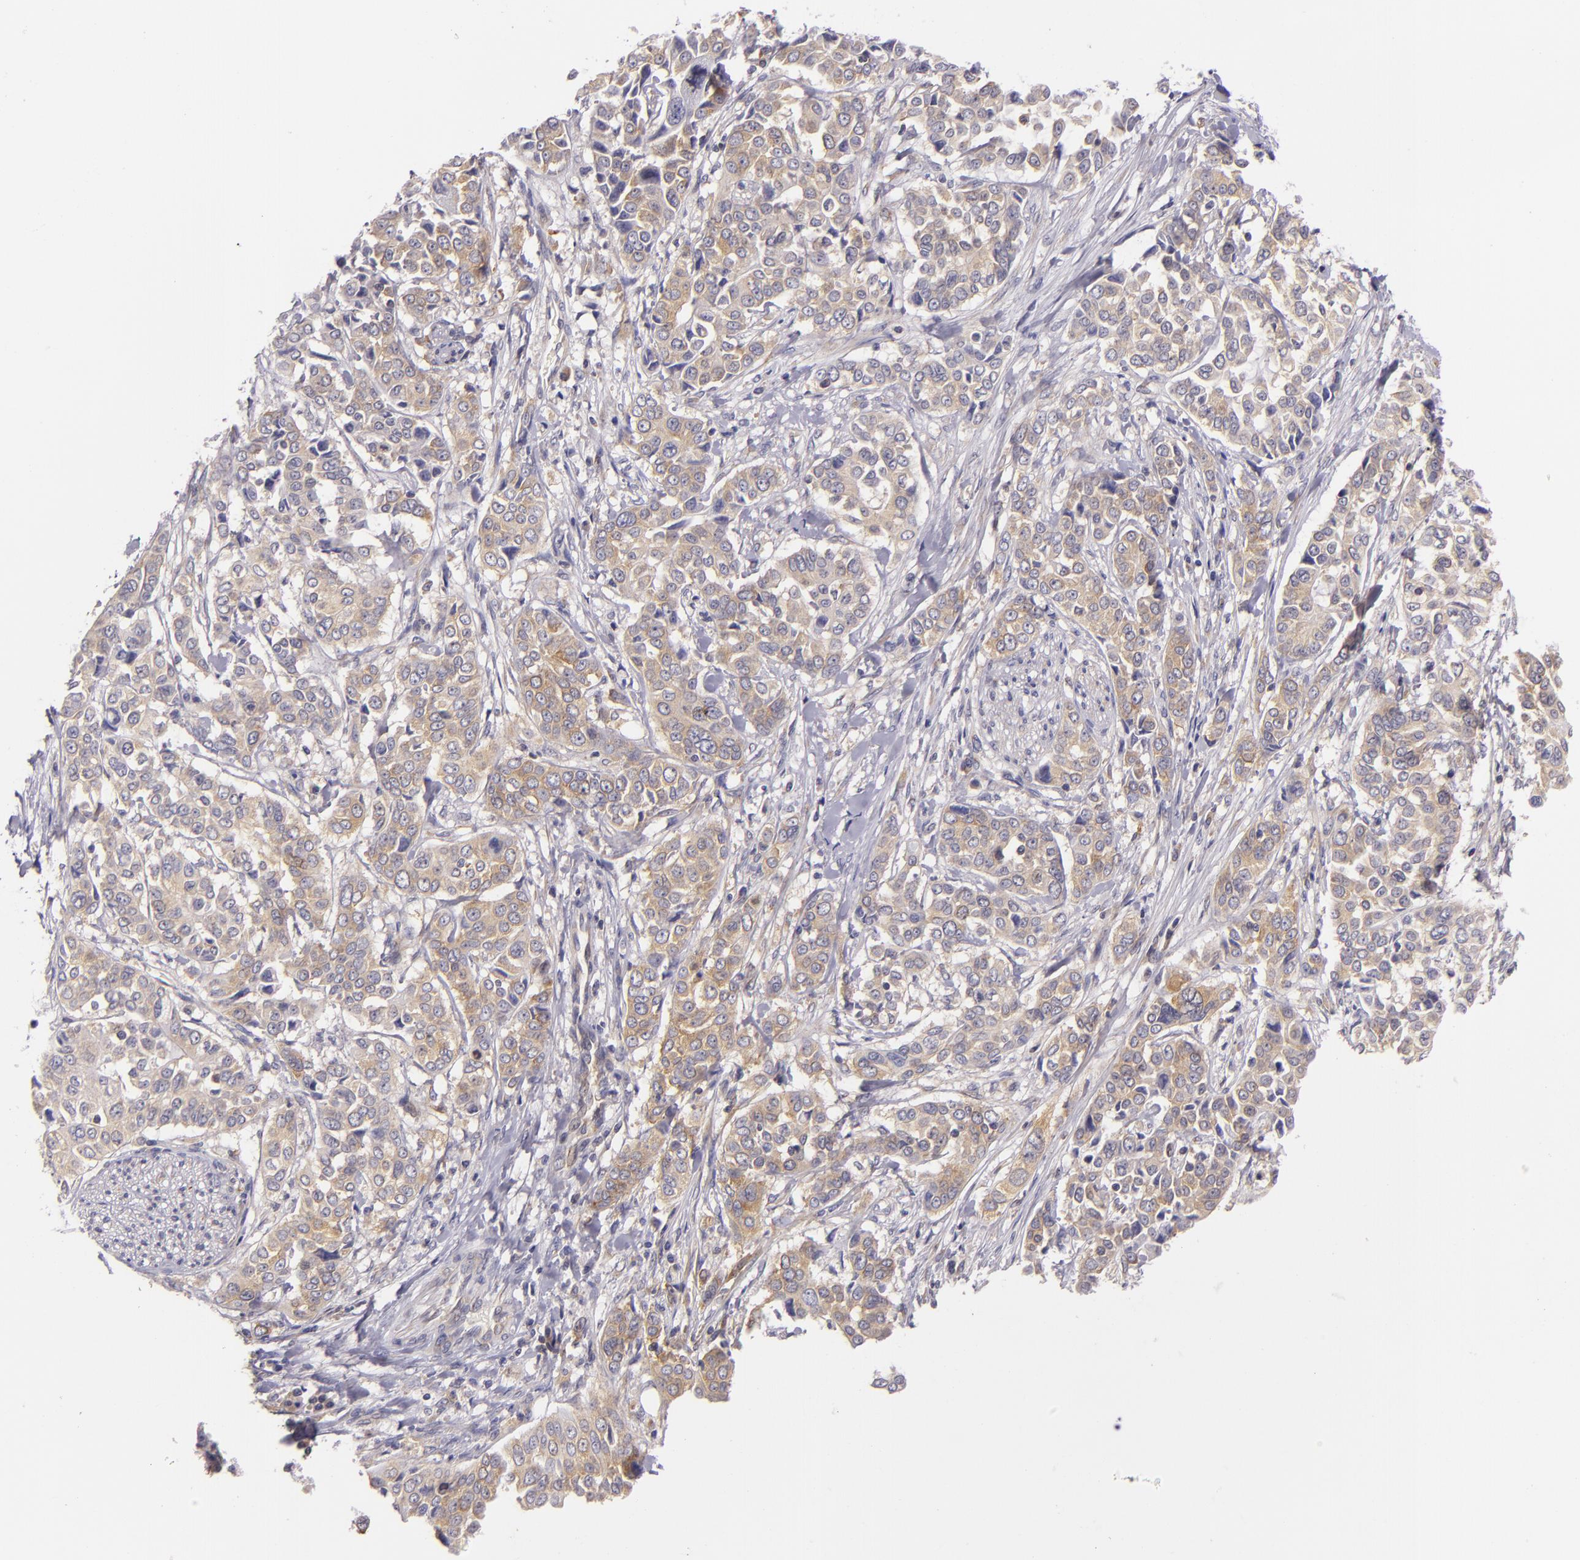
{"staining": {"intensity": "moderate", "quantity": "25%-75%", "location": "cytoplasmic/membranous"}, "tissue": "pancreatic cancer", "cell_type": "Tumor cells", "image_type": "cancer", "snomed": [{"axis": "morphology", "description": "Adenocarcinoma, NOS"}, {"axis": "topography", "description": "Pancreas"}], "caption": "Adenocarcinoma (pancreatic) was stained to show a protein in brown. There is medium levels of moderate cytoplasmic/membranous expression in about 25%-75% of tumor cells. Using DAB (brown) and hematoxylin (blue) stains, captured at high magnification using brightfield microscopy.", "gene": "UPF3B", "patient": {"sex": "female", "age": 52}}